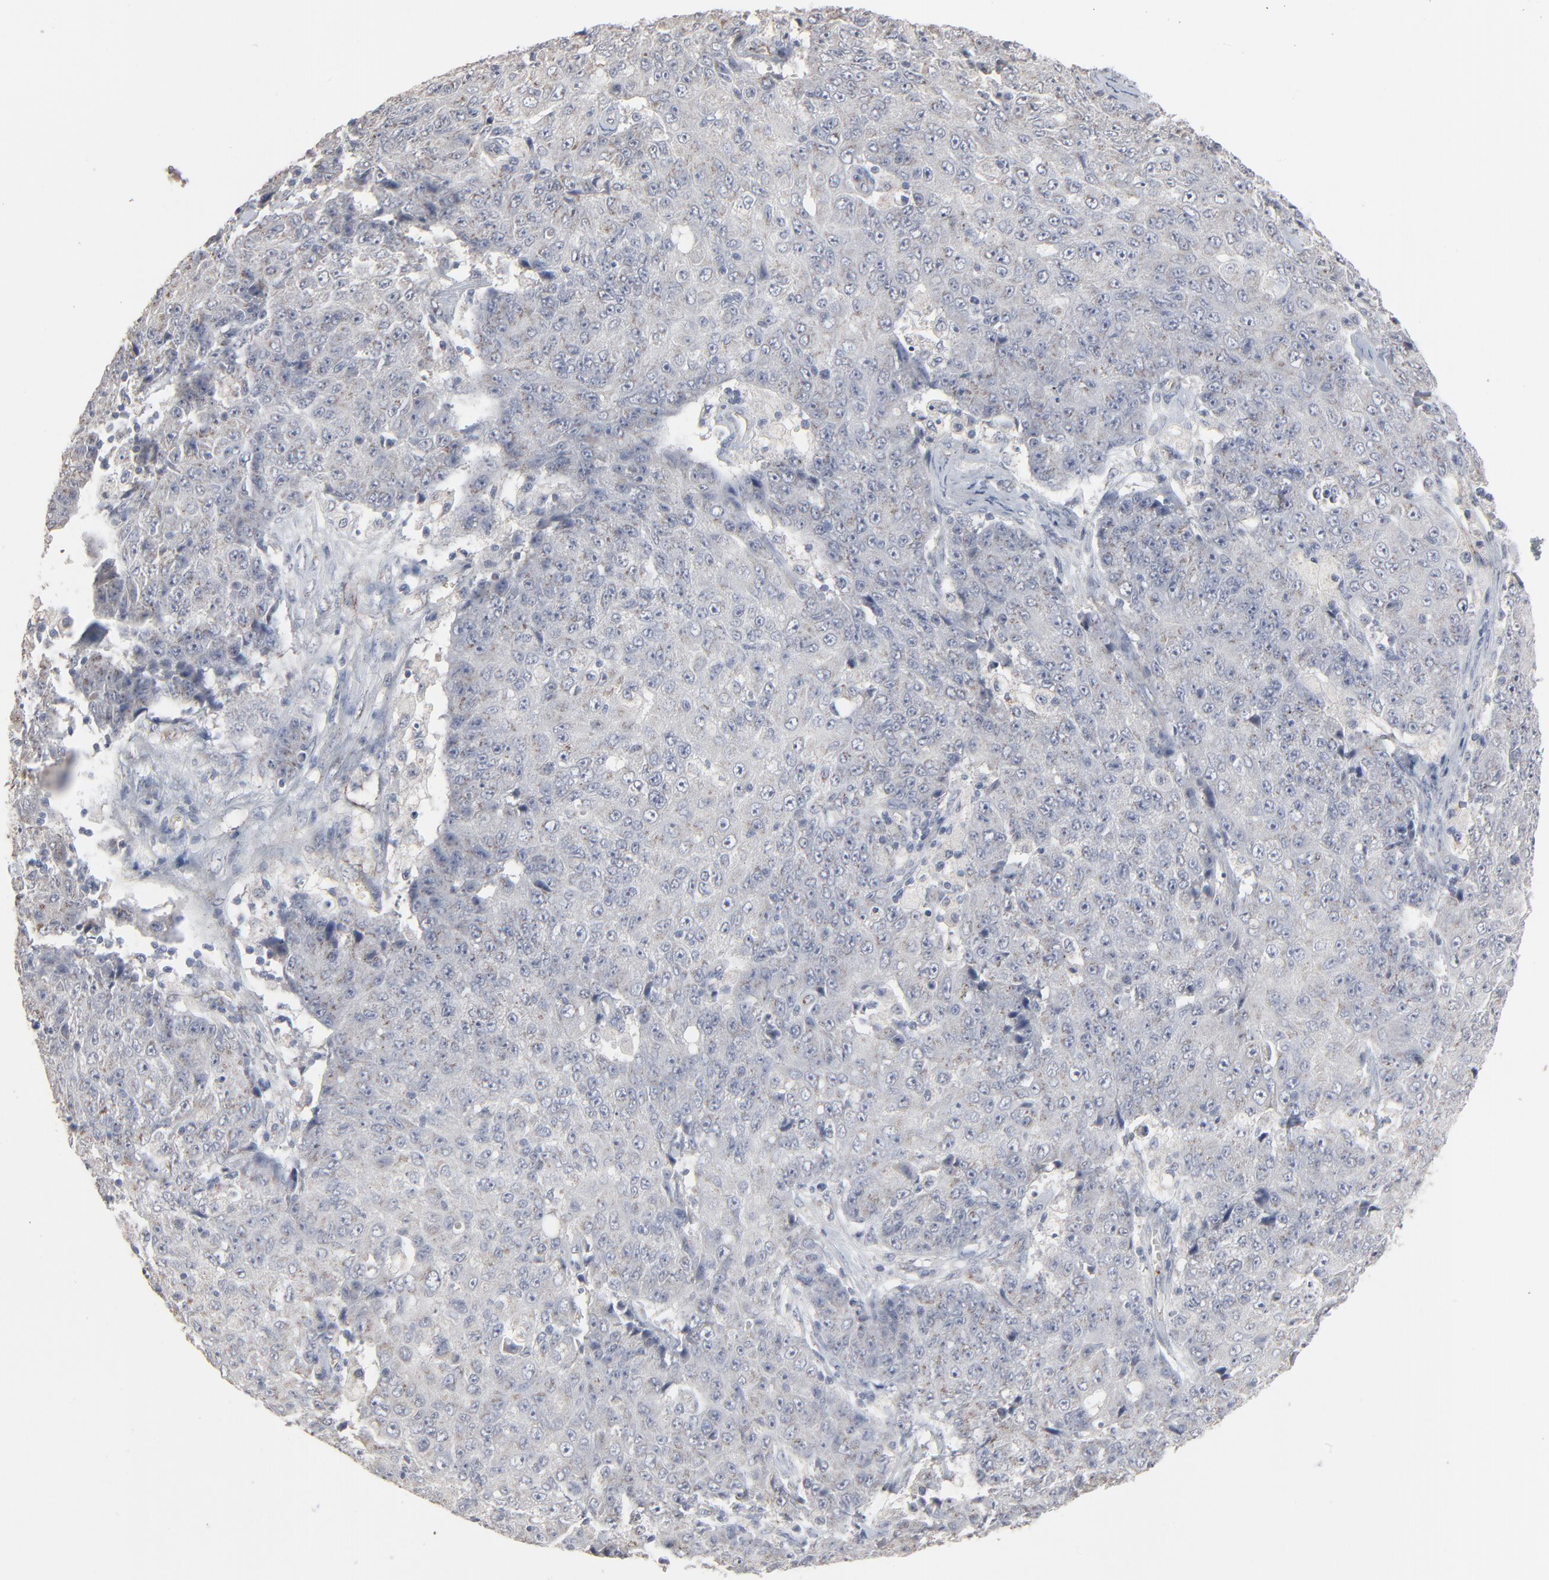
{"staining": {"intensity": "weak", "quantity": "25%-75%", "location": "cytoplasmic/membranous"}, "tissue": "ovarian cancer", "cell_type": "Tumor cells", "image_type": "cancer", "snomed": [{"axis": "morphology", "description": "Carcinoma, endometroid"}, {"axis": "topography", "description": "Ovary"}], "caption": "A histopathology image of endometroid carcinoma (ovarian) stained for a protein demonstrates weak cytoplasmic/membranous brown staining in tumor cells. (brown staining indicates protein expression, while blue staining denotes nuclei).", "gene": "JAM3", "patient": {"sex": "female", "age": 42}}